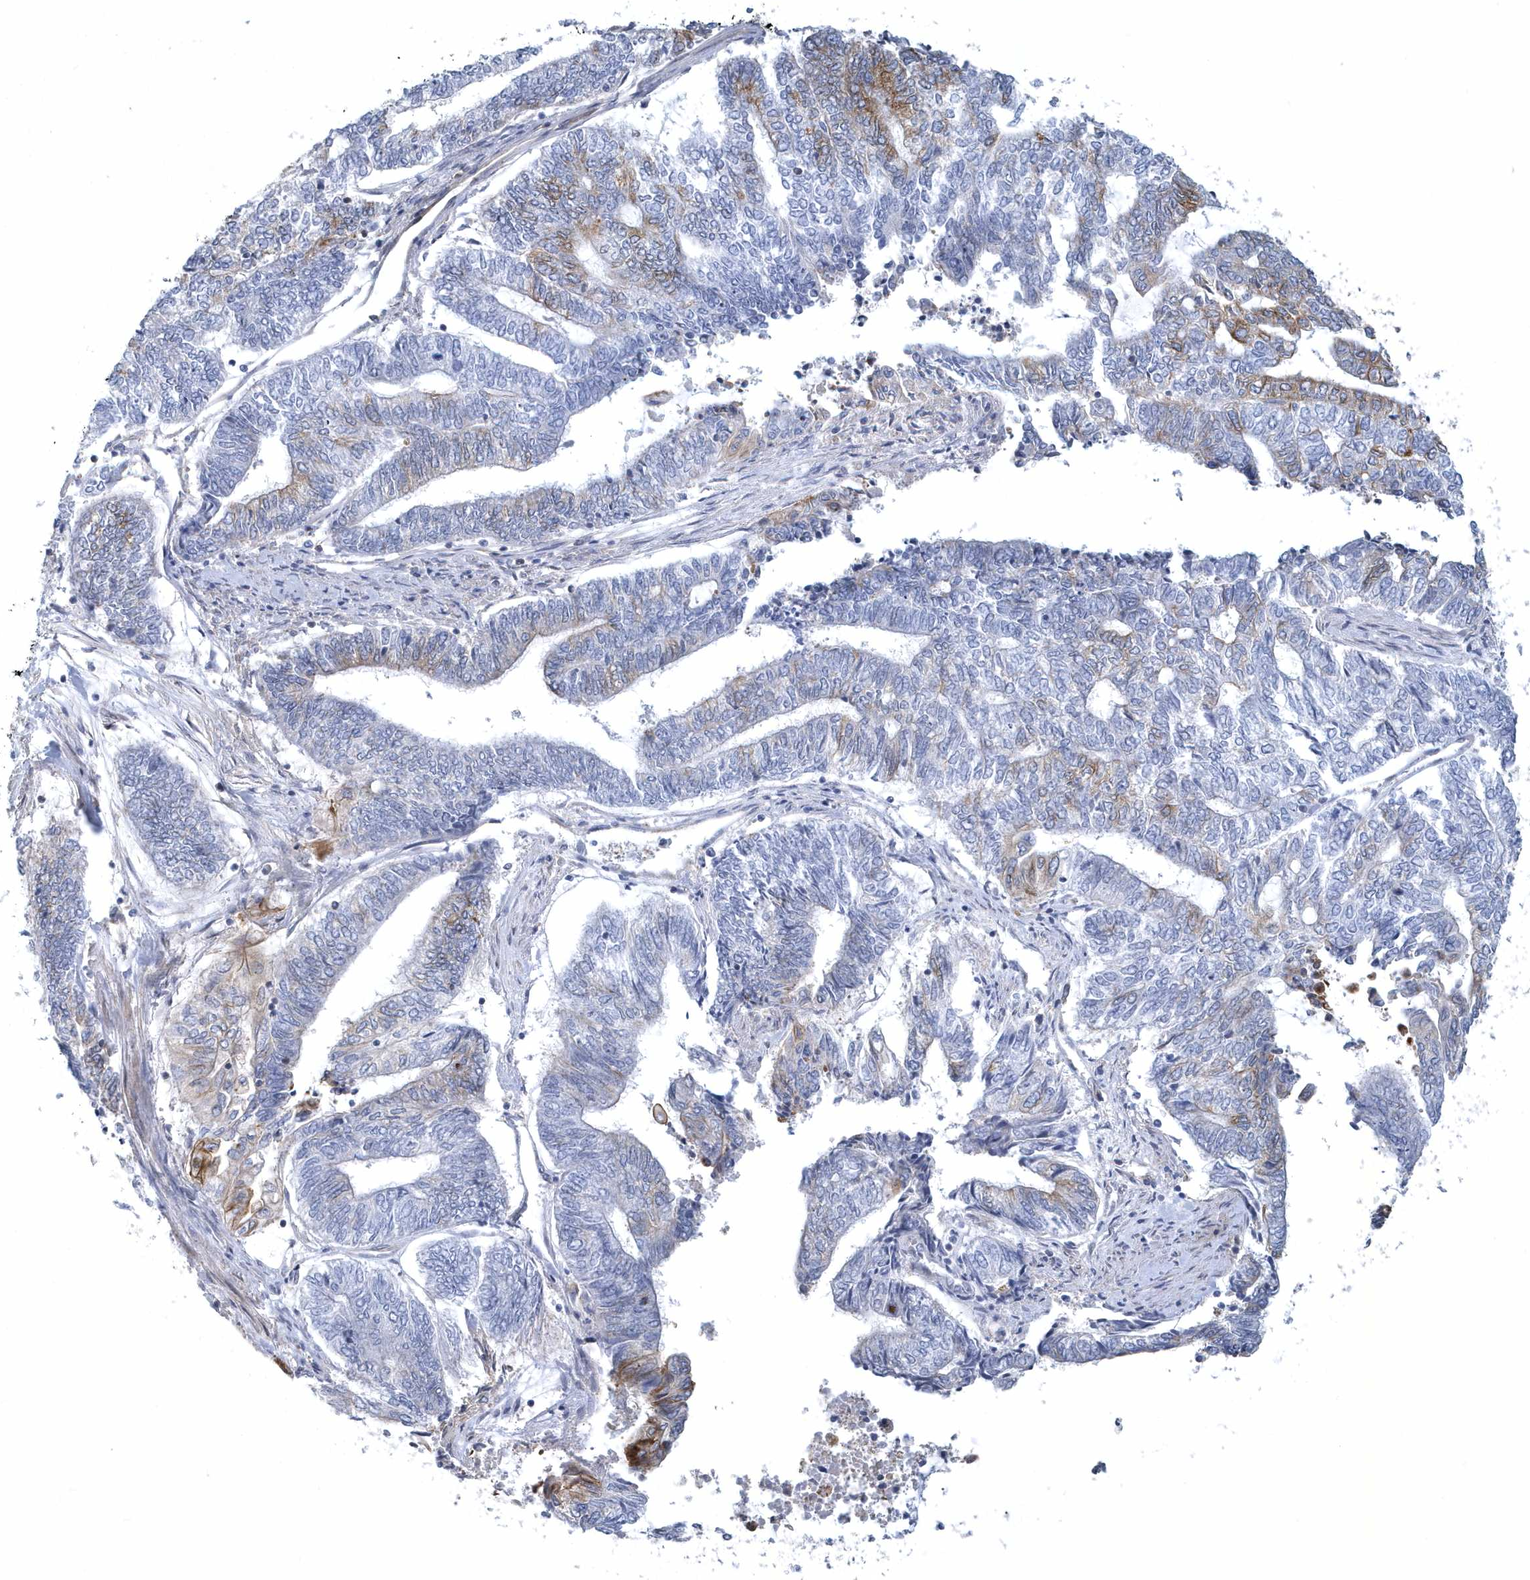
{"staining": {"intensity": "moderate", "quantity": "<25%", "location": "cytoplasmic/membranous"}, "tissue": "endometrial cancer", "cell_type": "Tumor cells", "image_type": "cancer", "snomed": [{"axis": "morphology", "description": "Adenocarcinoma, NOS"}, {"axis": "topography", "description": "Uterus"}, {"axis": "topography", "description": "Endometrium"}], "caption": "Protein staining of endometrial cancer tissue displays moderate cytoplasmic/membranous expression in about <25% of tumor cells.", "gene": "ARAP2", "patient": {"sex": "female", "age": 70}}